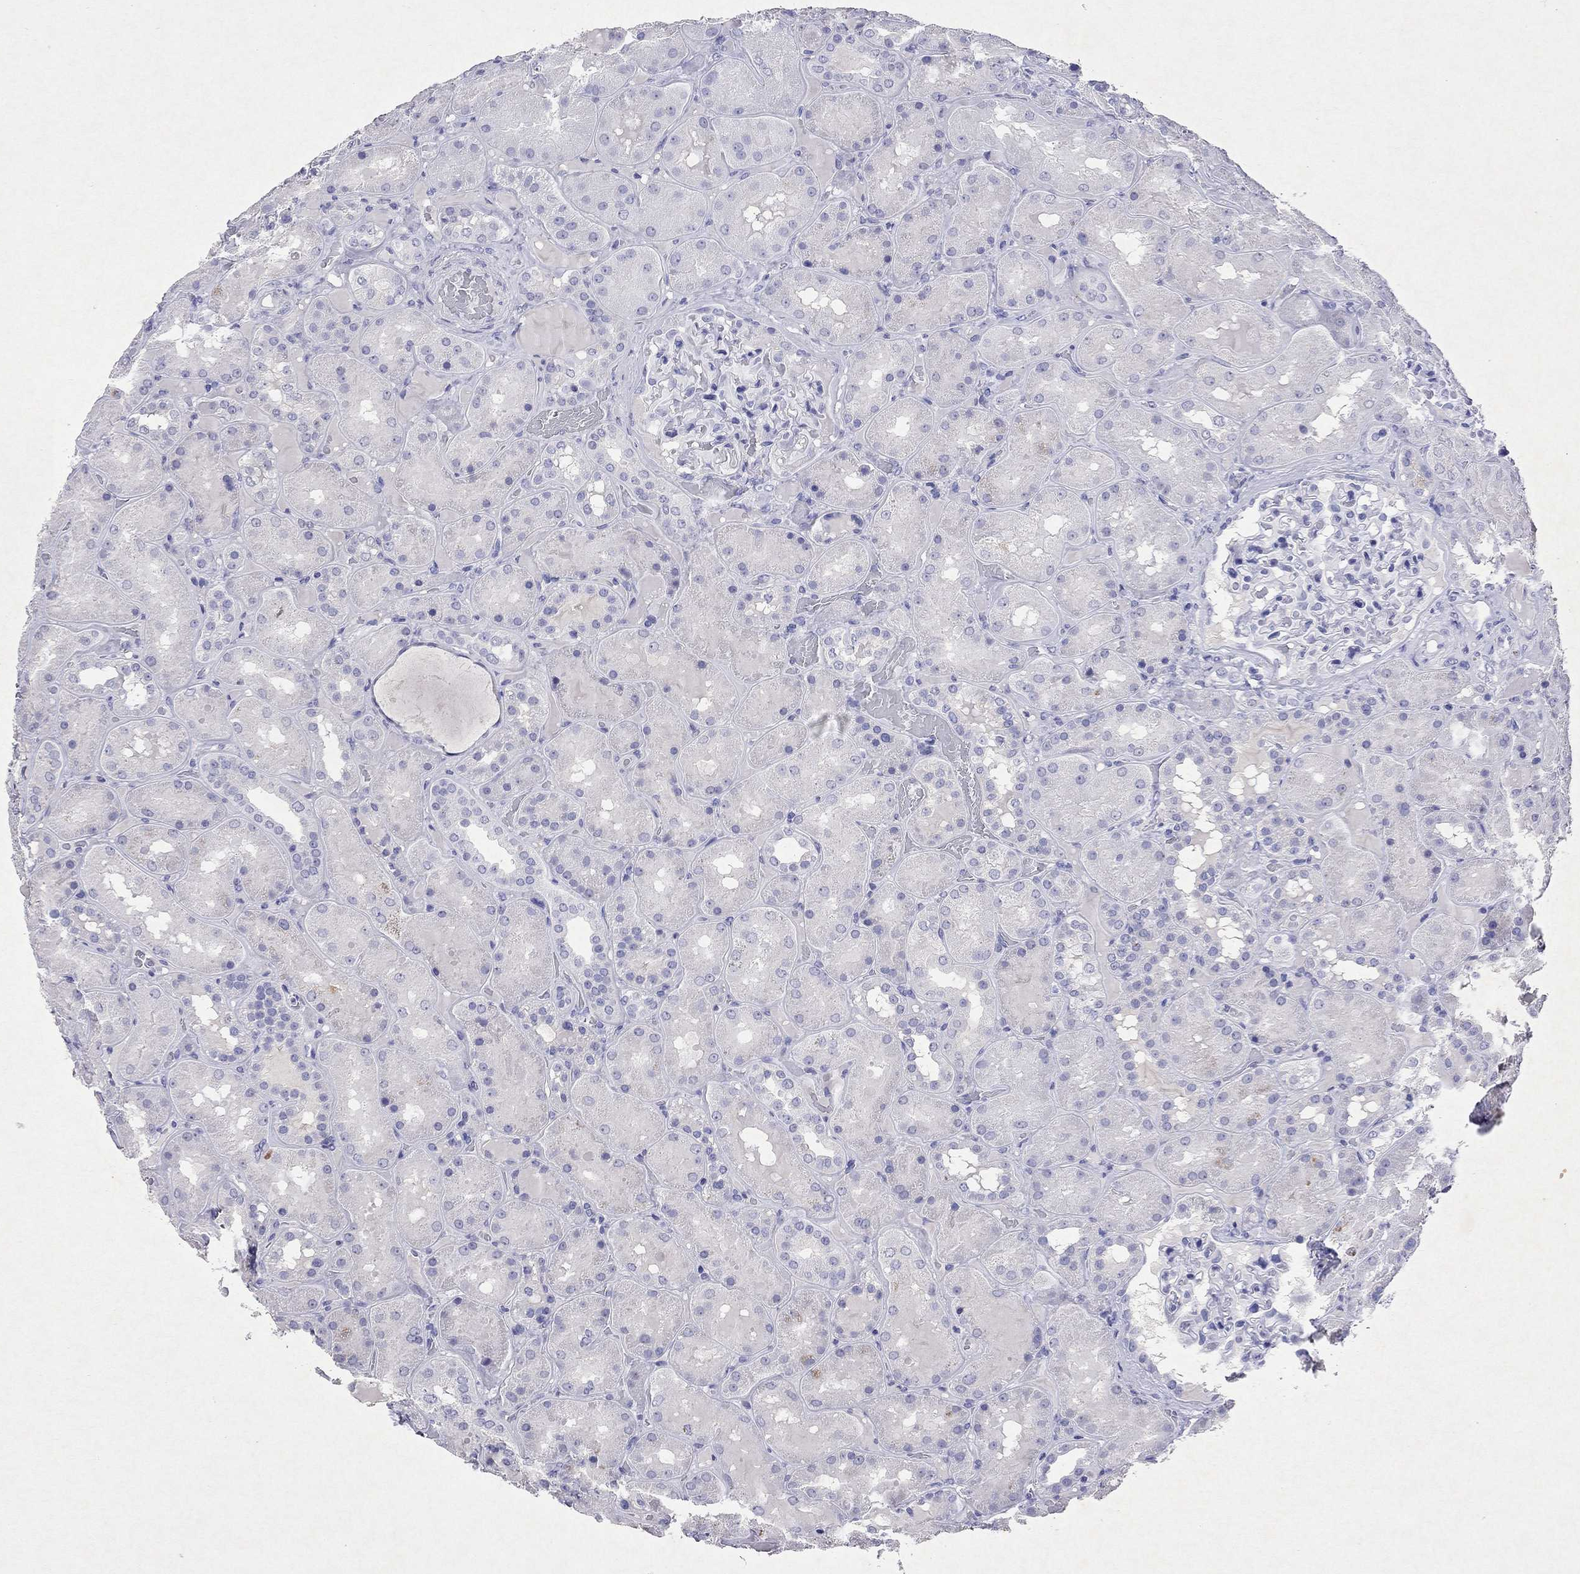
{"staining": {"intensity": "negative", "quantity": "none", "location": "none"}, "tissue": "kidney", "cell_type": "Cells in glomeruli", "image_type": "normal", "snomed": [{"axis": "morphology", "description": "Normal tissue, NOS"}, {"axis": "topography", "description": "Kidney"}], "caption": "IHC histopathology image of unremarkable kidney: human kidney stained with DAB shows no significant protein positivity in cells in glomeruli. (DAB immunohistochemistry (IHC) with hematoxylin counter stain).", "gene": "ARMC12", "patient": {"sex": "male", "age": 73}}